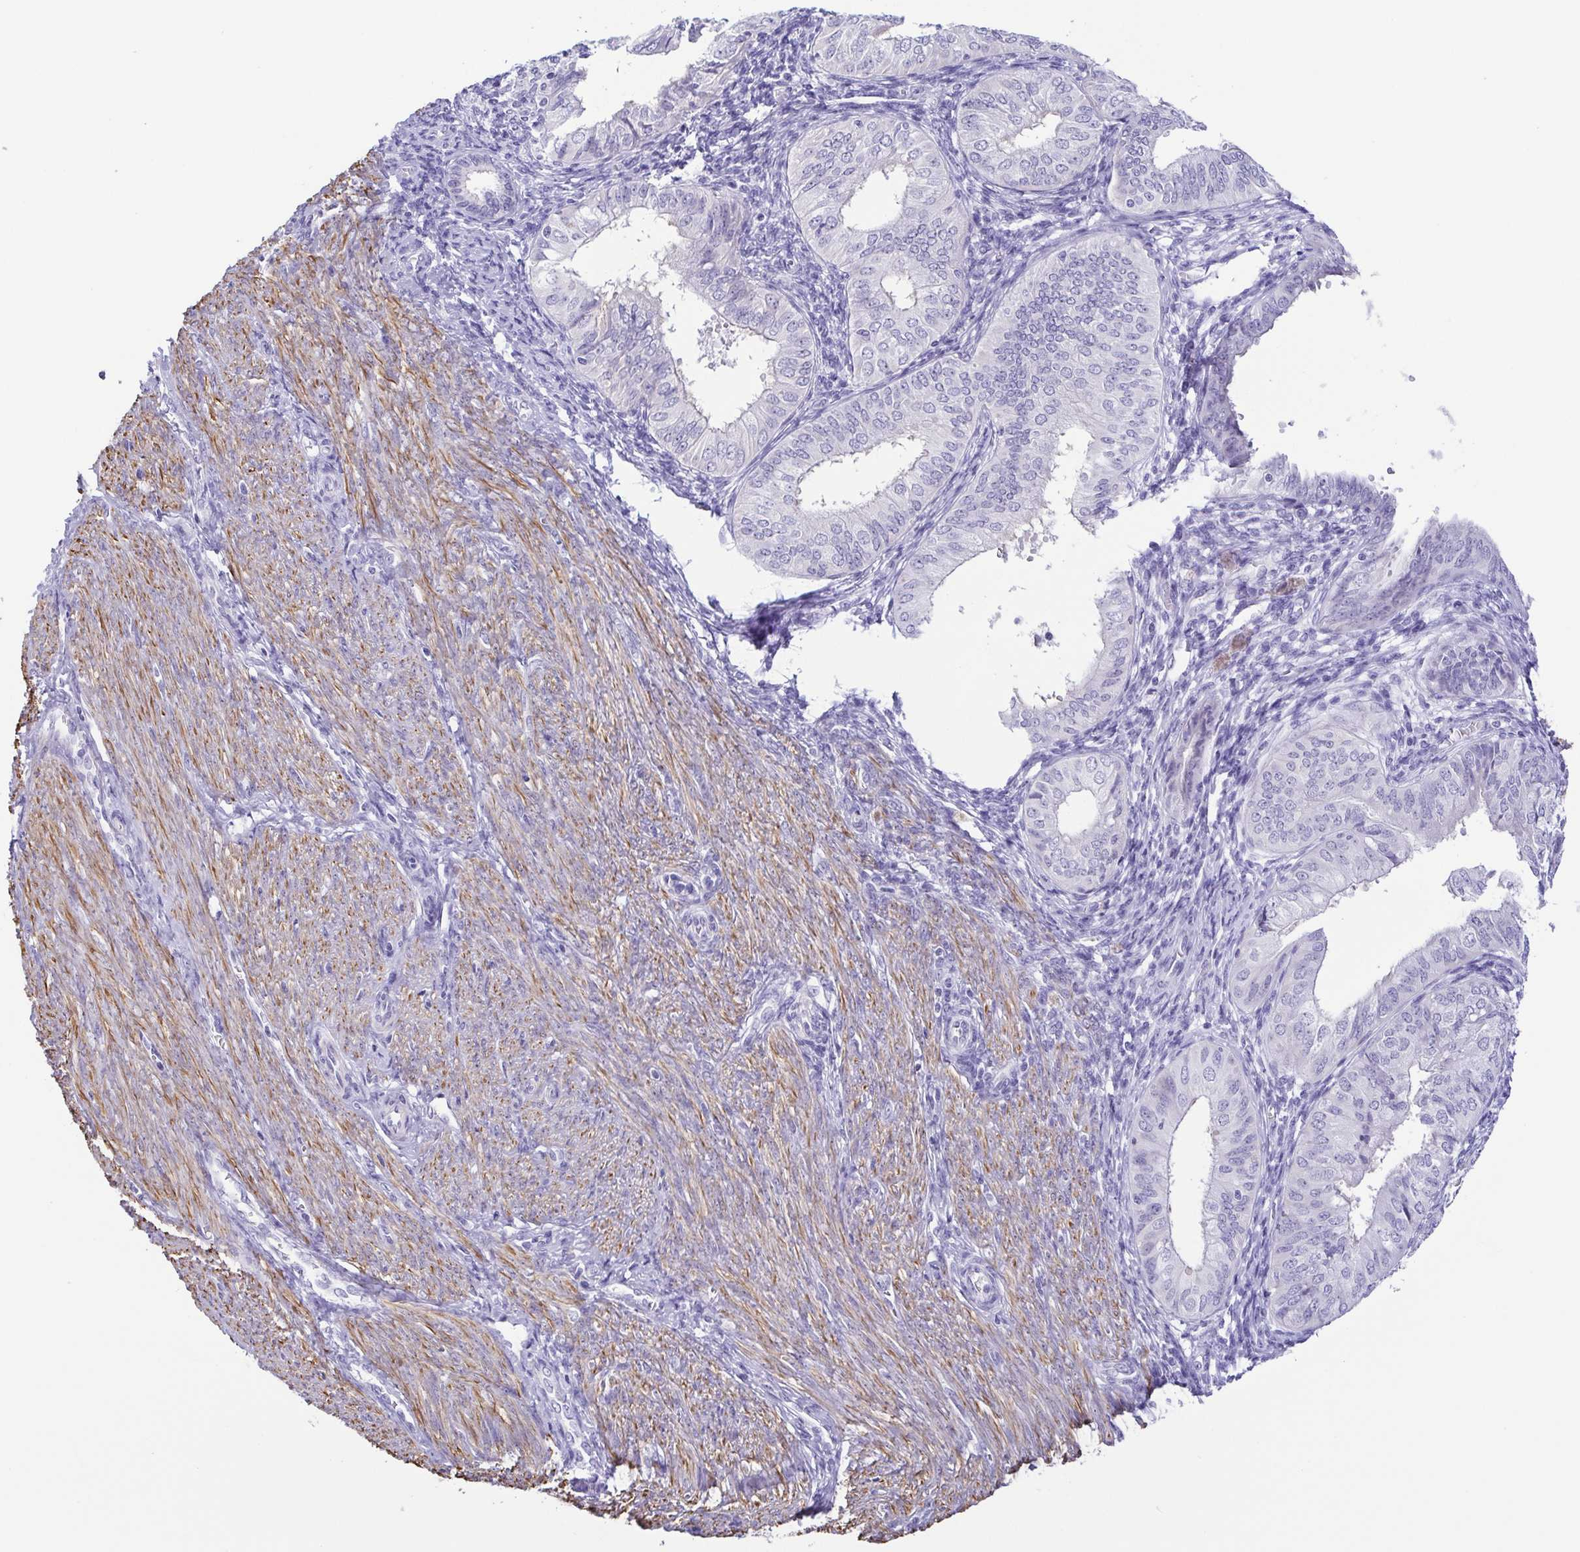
{"staining": {"intensity": "negative", "quantity": "none", "location": "none"}, "tissue": "endometrial cancer", "cell_type": "Tumor cells", "image_type": "cancer", "snomed": [{"axis": "morphology", "description": "Adenocarcinoma, NOS"}, {"axis": "topography", "description": "Endometrium"}], "caption": "IHC image of neoplastic tissue: human endometrial adenocarcinoma stained with DAB reveals no significant protein expression in tumor cells.", "gene": "MYL7", "patient": {"sex": "female", "age": 58}}